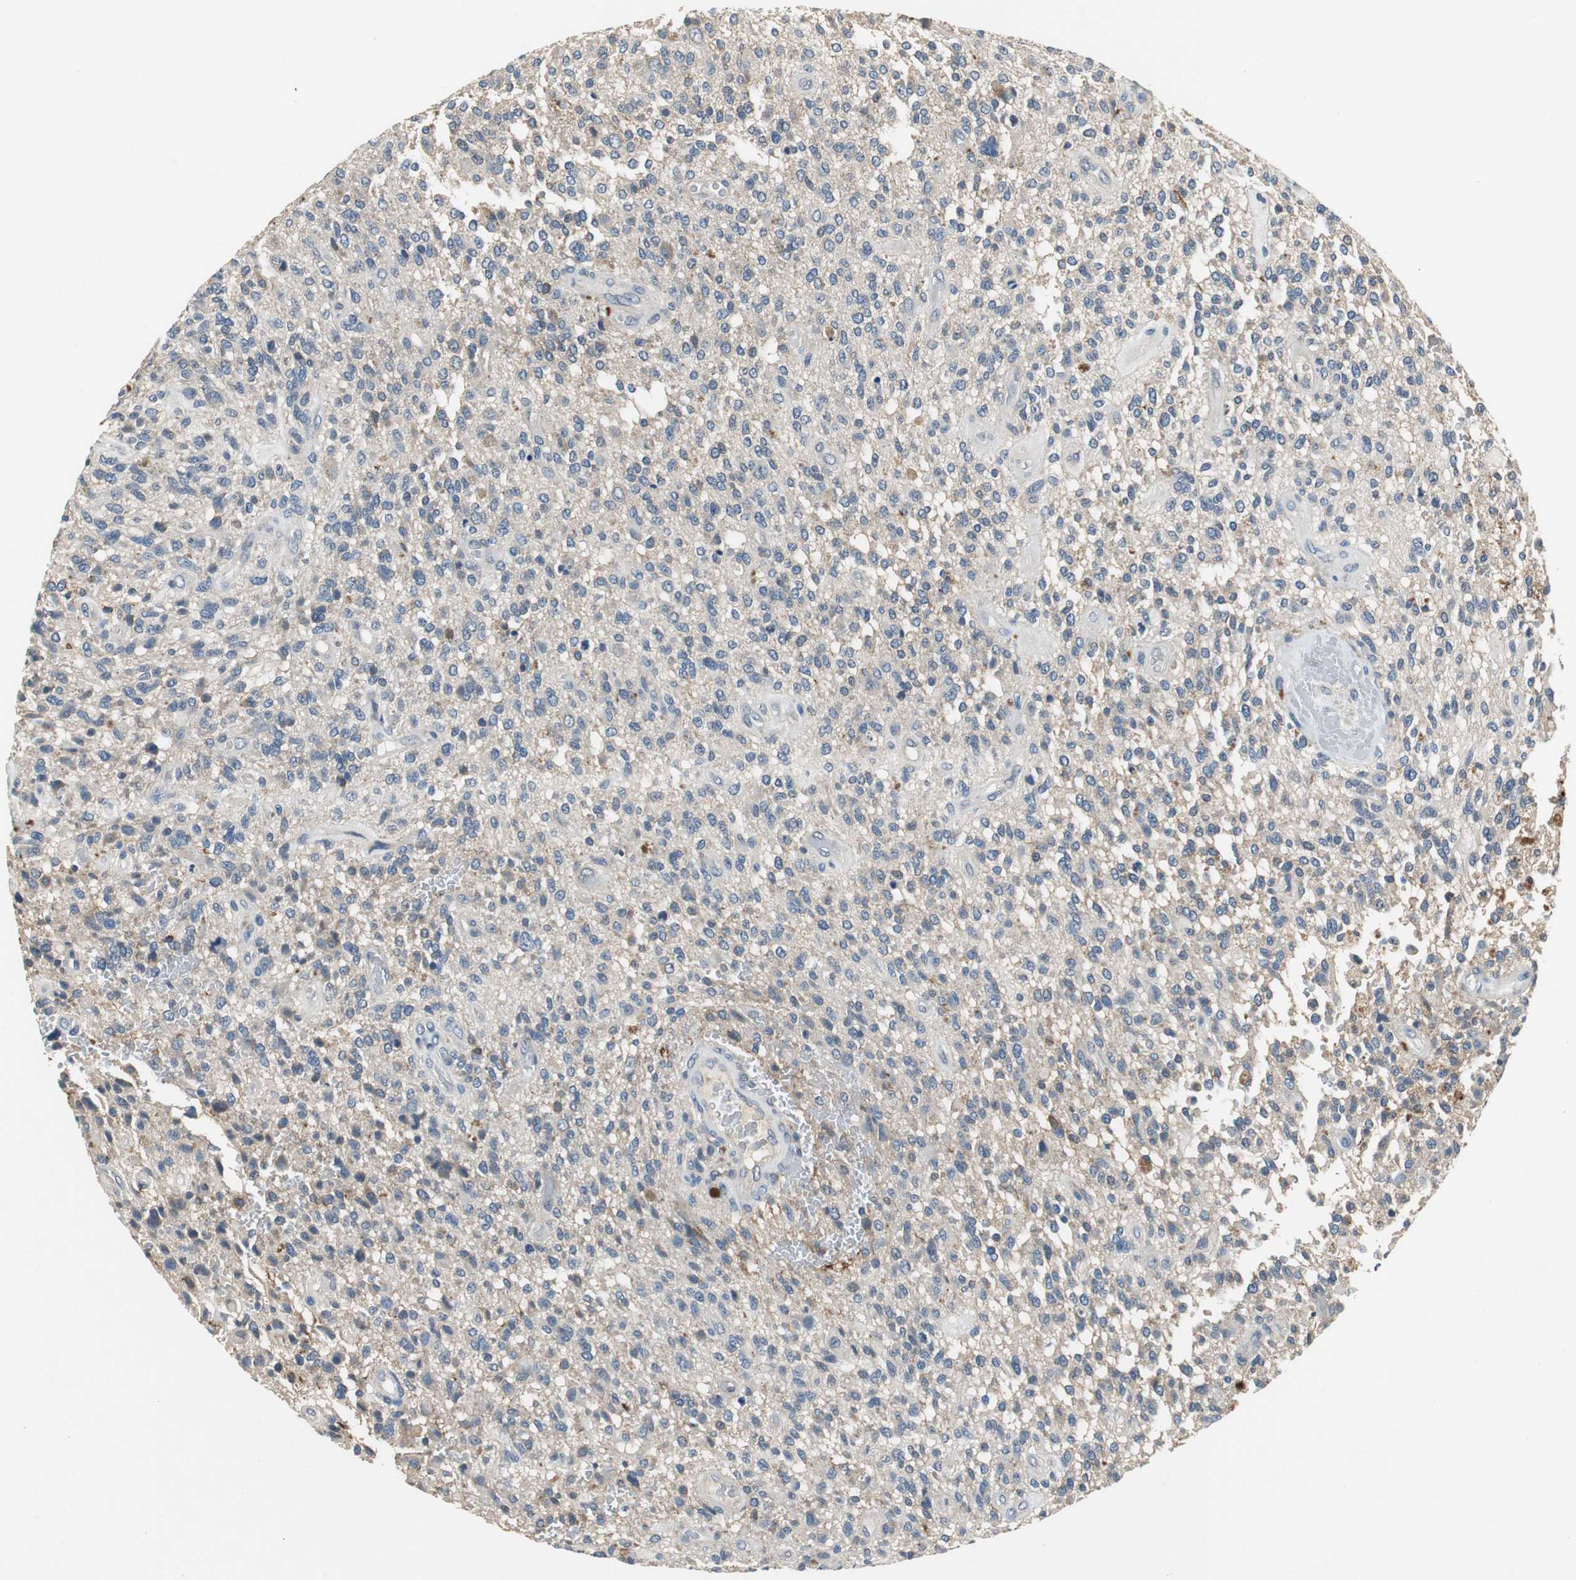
{"staining": {"intensity": "weak", "quantity": "25%-75%", "location": "cytoplasmic/membranous"}, "tissue": "glioma", "cell_type": "Tumor cells", "image_type": "cancer", "snomed": [{"axis": "morphology", "description": "Normal tissue, NOS"}, {"axis": "morphology", "description": "Glioma, malignant, High grade"}, {"axis": "topography", "description": "Cerebral cortex"}], "caption": "High-grade glioma (malignant) stained for a protein (brown) exhibits weak cytoplasmic/membranous positive expression in approximately 25%-75% of tumor cells.", "gene": "SLC19A2", "patient": {"sex": "male", "age": 75}}